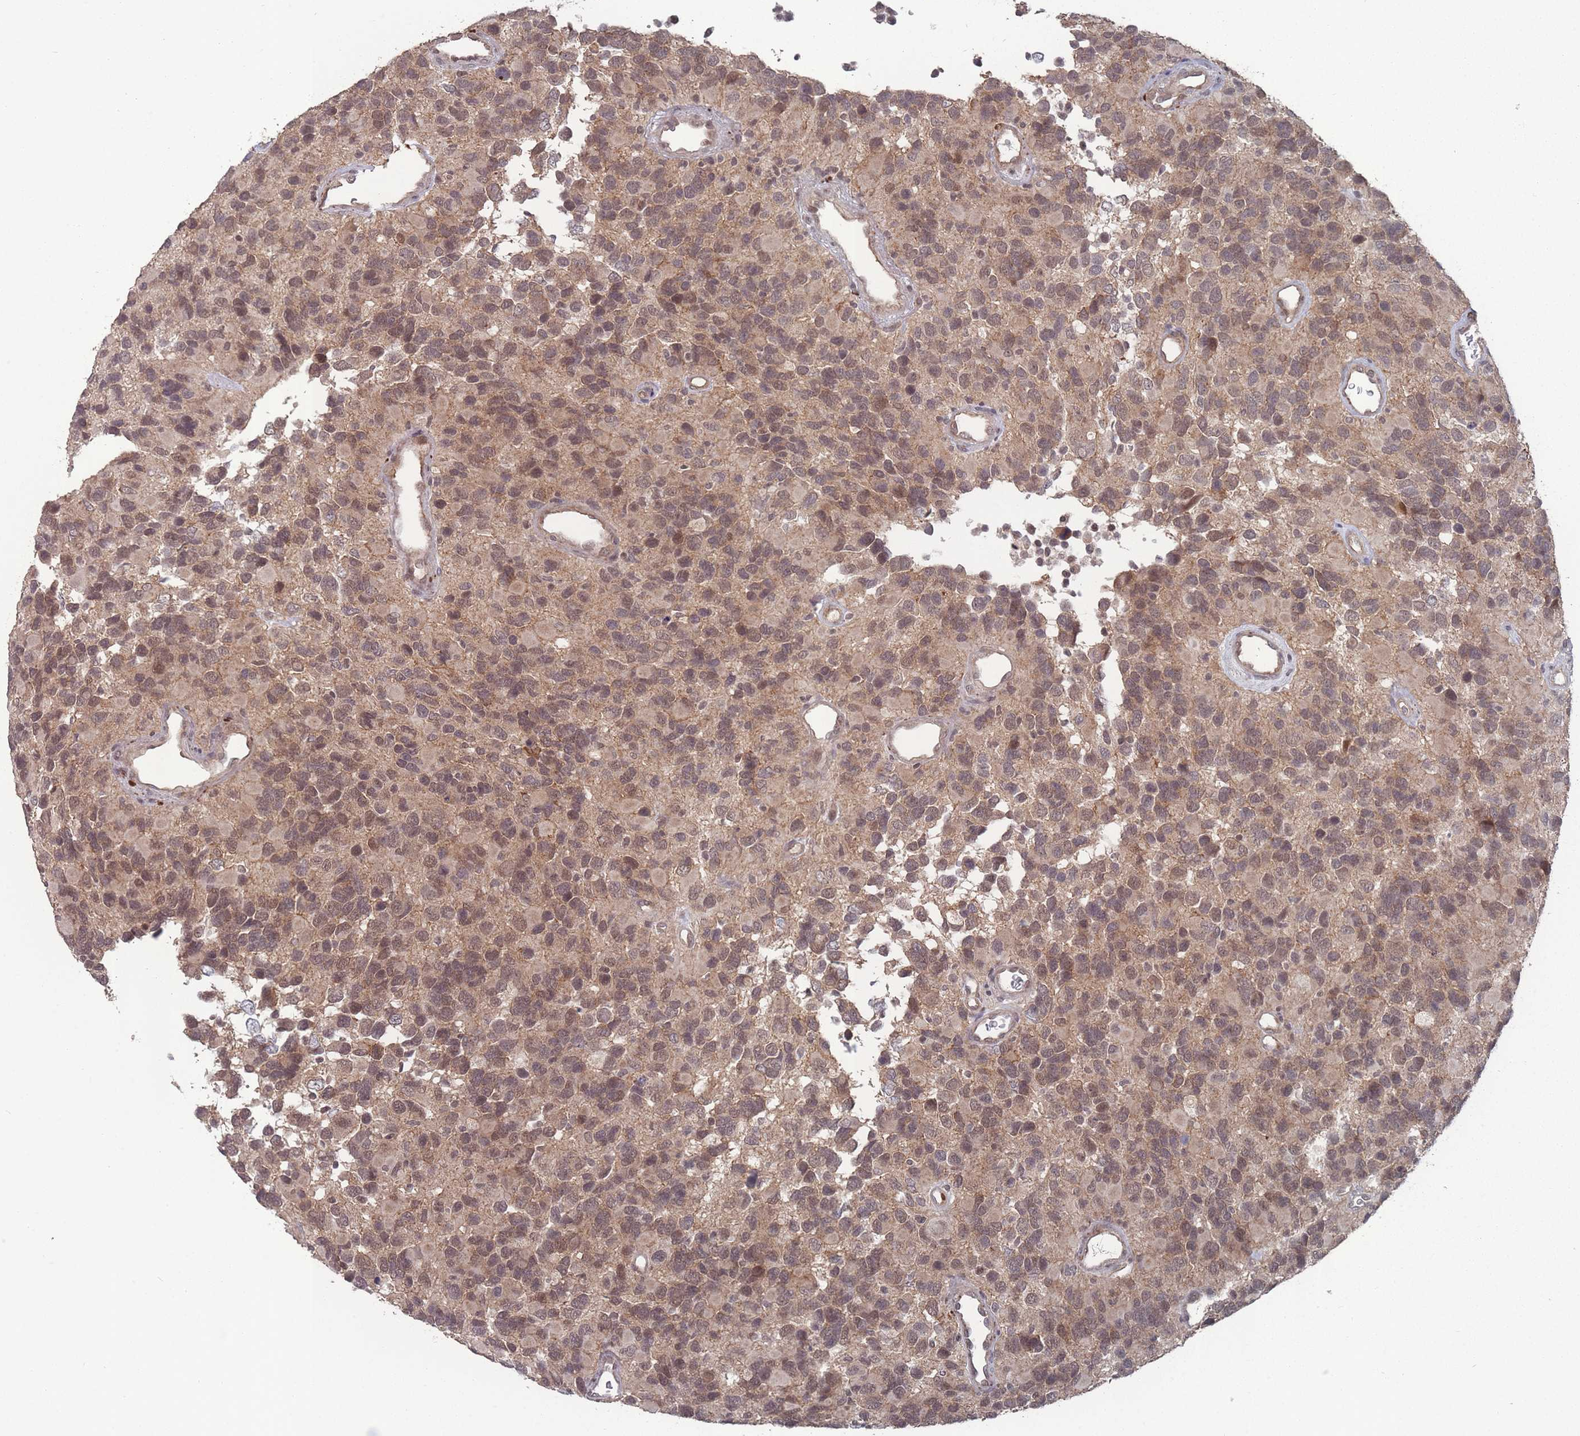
{"staining": {"intensity": "moderate", "quantity": ">75%", "location": "nuclear"}, "tissue": "glioma", "cell_type": "Tumor cells", "image_type": "cancer", "snomed": [{"axis": "morphology", "description": "Glioma, malignant, High grade"}, {"axis": "topography", "description": "Brain"}], "caption": "IHC micrograph of neoplastic tissue: human glioma stained using immunohistochemistry (IHC) exhibits medium levels of moderate protein expression localized specifically in the nuclear of tumor cells, appearing as a nuclear brown color.", "gene": "CNTRL", "patient": {"sex": "male", "age": 77}}